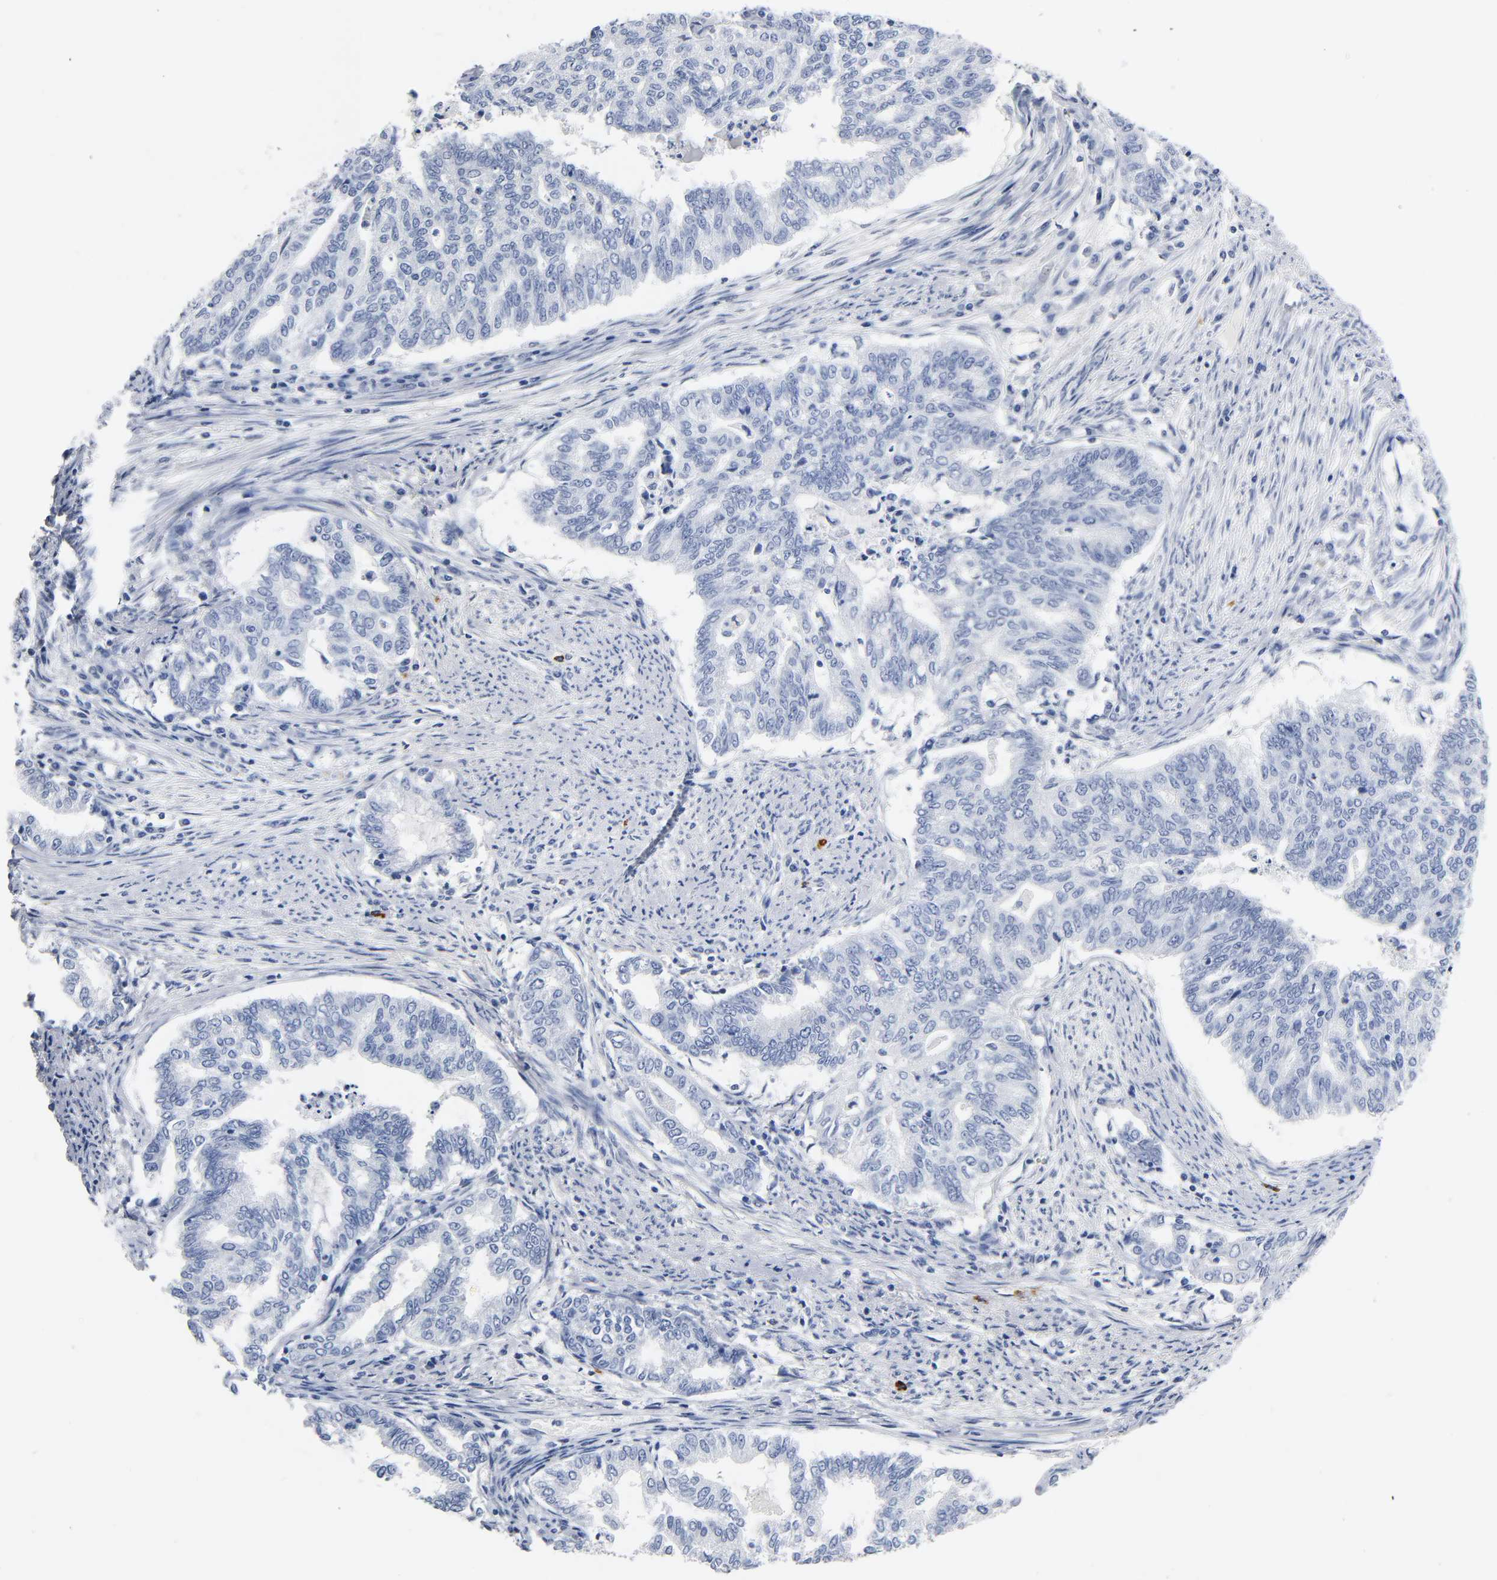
{"staining": {"intensity": "negative", "quantity": "none", "location": "none"}, "tissue": "endometrial cancer", "cell_type": "Tumor cells", "image_type": "cancer", "snomed": [{"axis": "morphology", "description": "Adenocarcinoma, NOS"}, {"axis": "topography", "description": "Endometrium"}], "caption": "An IHC image of endometrial cancer (adenocarcinoma) is shown. There is no staining in tumor cells of endometrial cancer (adenocarcinoma).", "gene": "NAB2", "patient": {"sex": "female", "age": 79}}